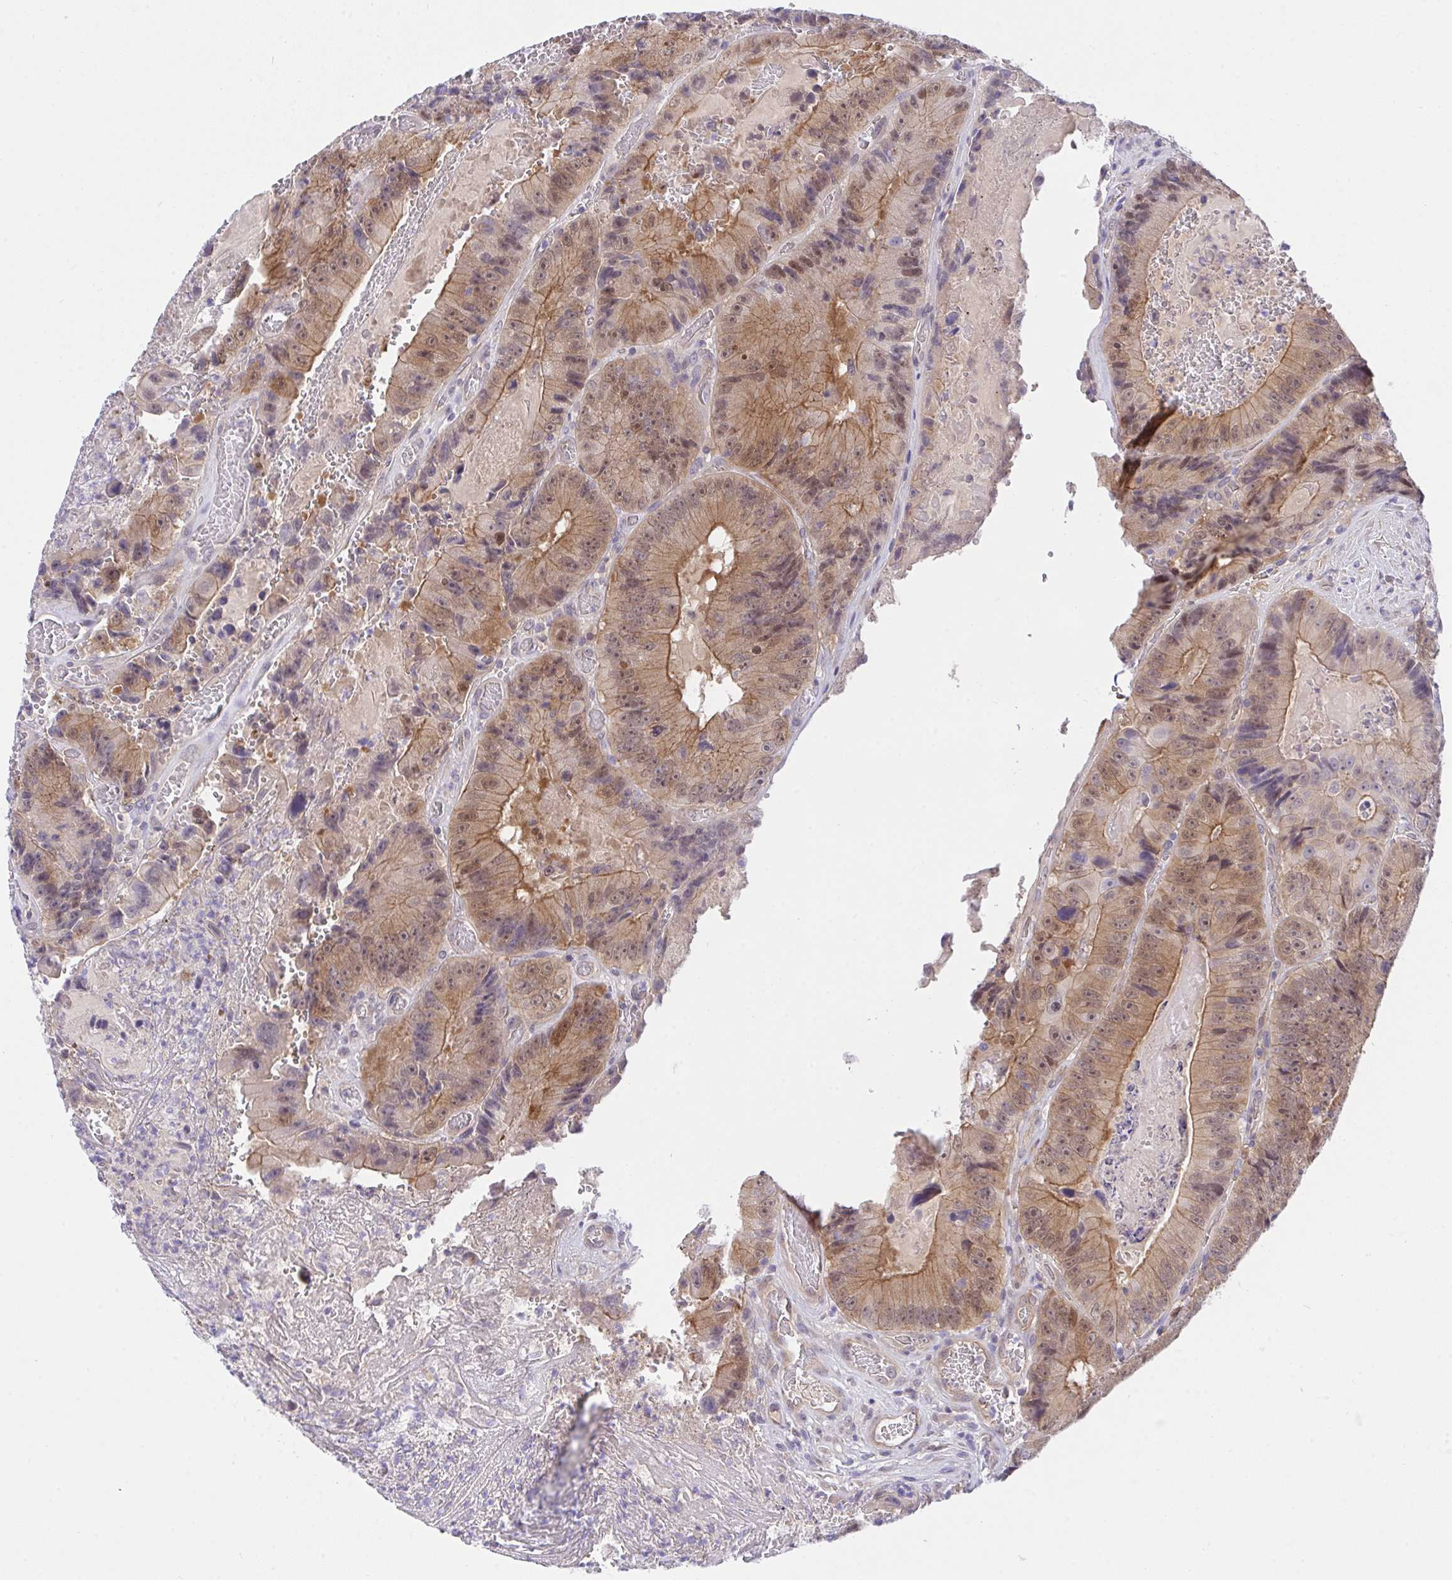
{"staining": {"intensity": "moderate", "quantity": ">75%", "location": "cytoplasmic/membranous,nuclear"}, "tissue": "colorectal cancer", "cell_type": "Tumor cells", "image_type": "cancer", "snomed": [{"axis": "morphology", "description": "Adenocarcinoma, NOS"}, {"axis": "topography", "description": "Colon"}], "caption": "The photomicrograph reveals a brown stain indicating the presence of a protein in the cytoplasmic/membranous and nuclear of tumor cells in adenocarcinoma (colorectal).", "gene": "HOXD12", "patient": {"sex": "female", "age": 86}}